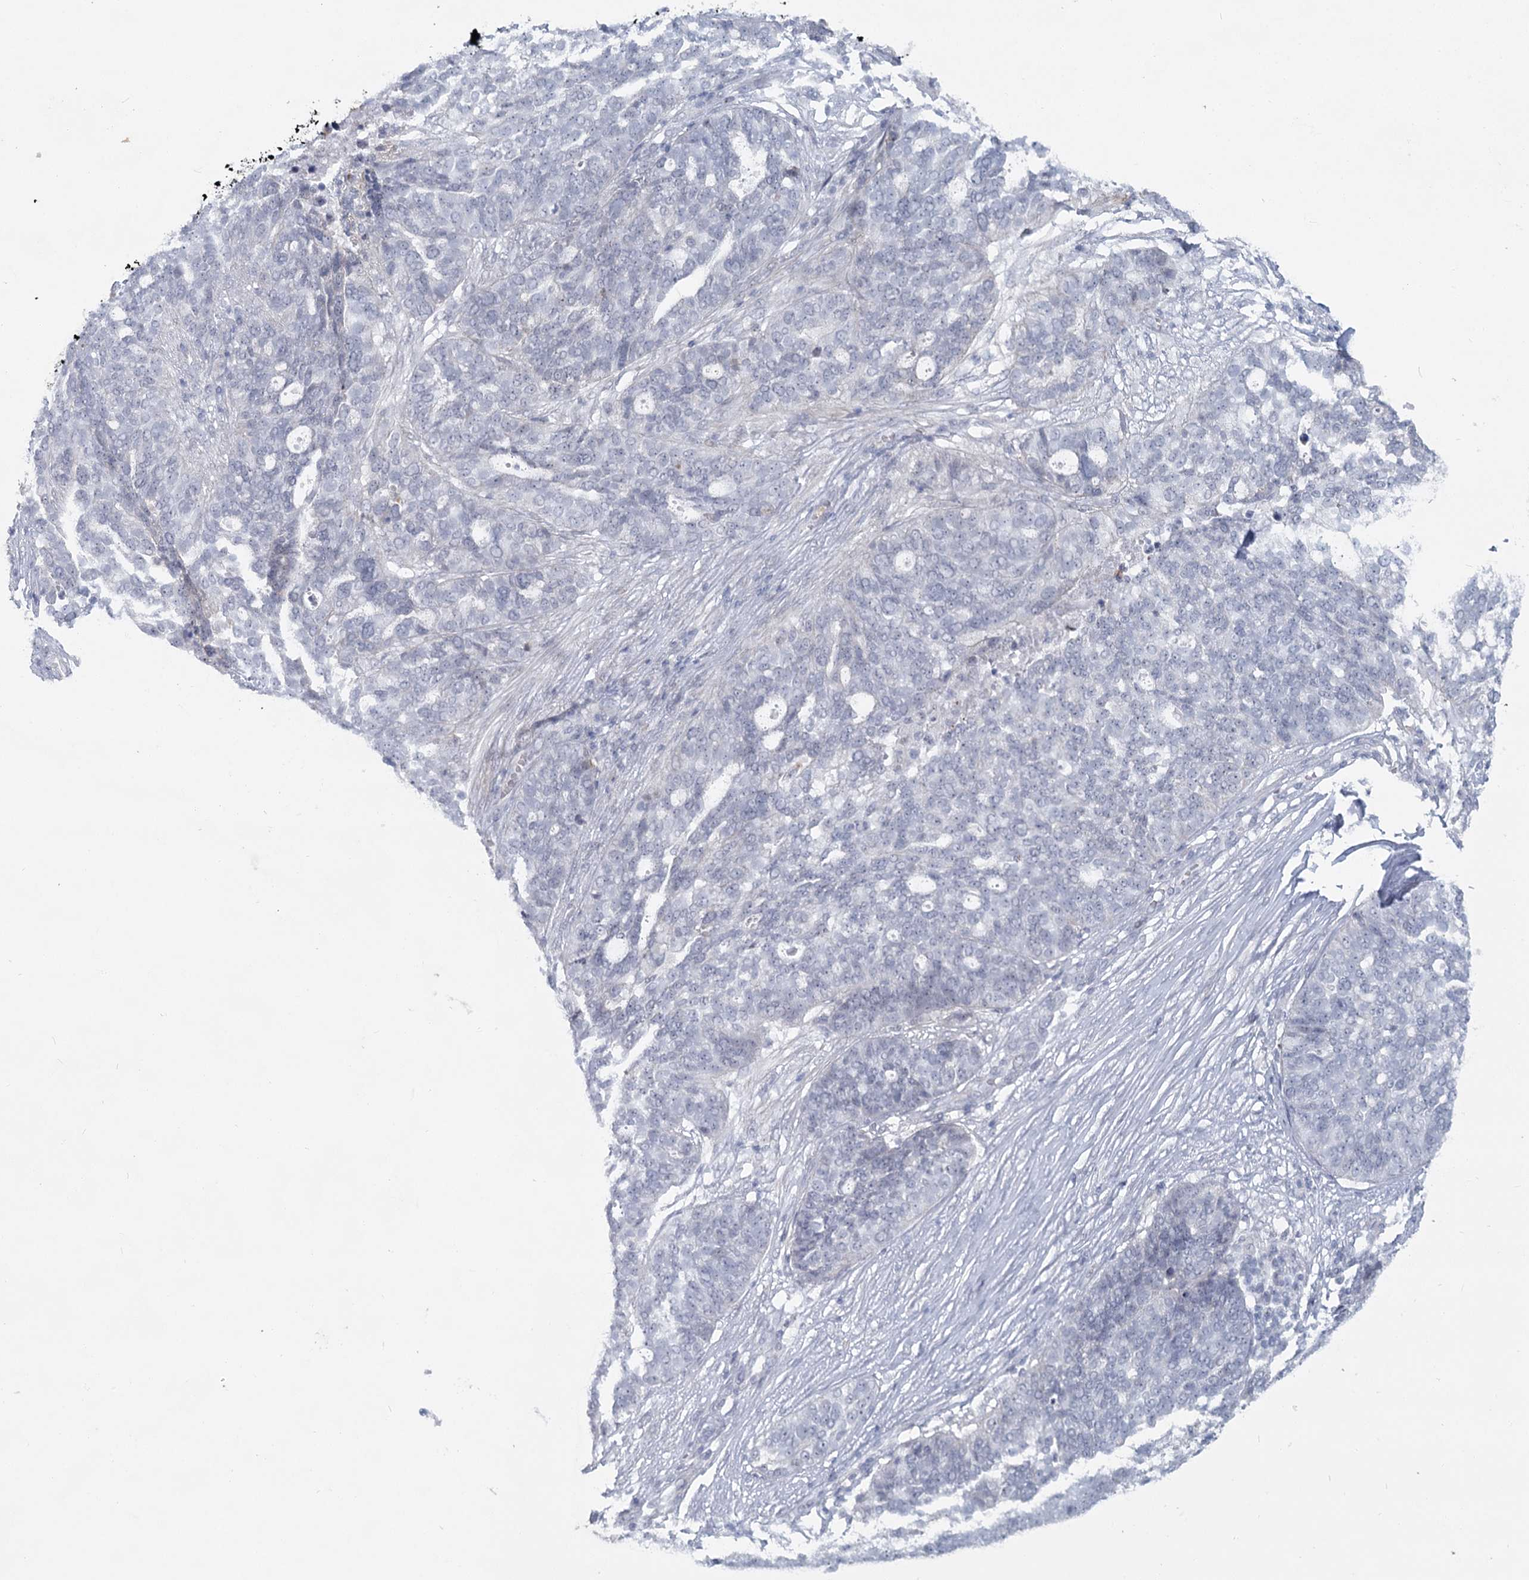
{"staining": {"intensity": "negative", "quantity": "none", "location": "none"}, "tissue": "ovarian cancer", "cell_type": "Tumor cells", "image_type": "cancer", "snomed": [{"axis": "morphology", "description": "Cystadenocarcinoma, serous, NOS"}, {"axis": "topography", "description": "Ovary"}], "caption": "Immunohistochemistry photomicrograph of neoplastic tissue: human ovarian cancer (serous cystadenocarcinoma) stained with DAB displays no significant protein expression in tumor cells.", "gene": "ABHD8", "patient": {"sex": "female", "age": 59}}